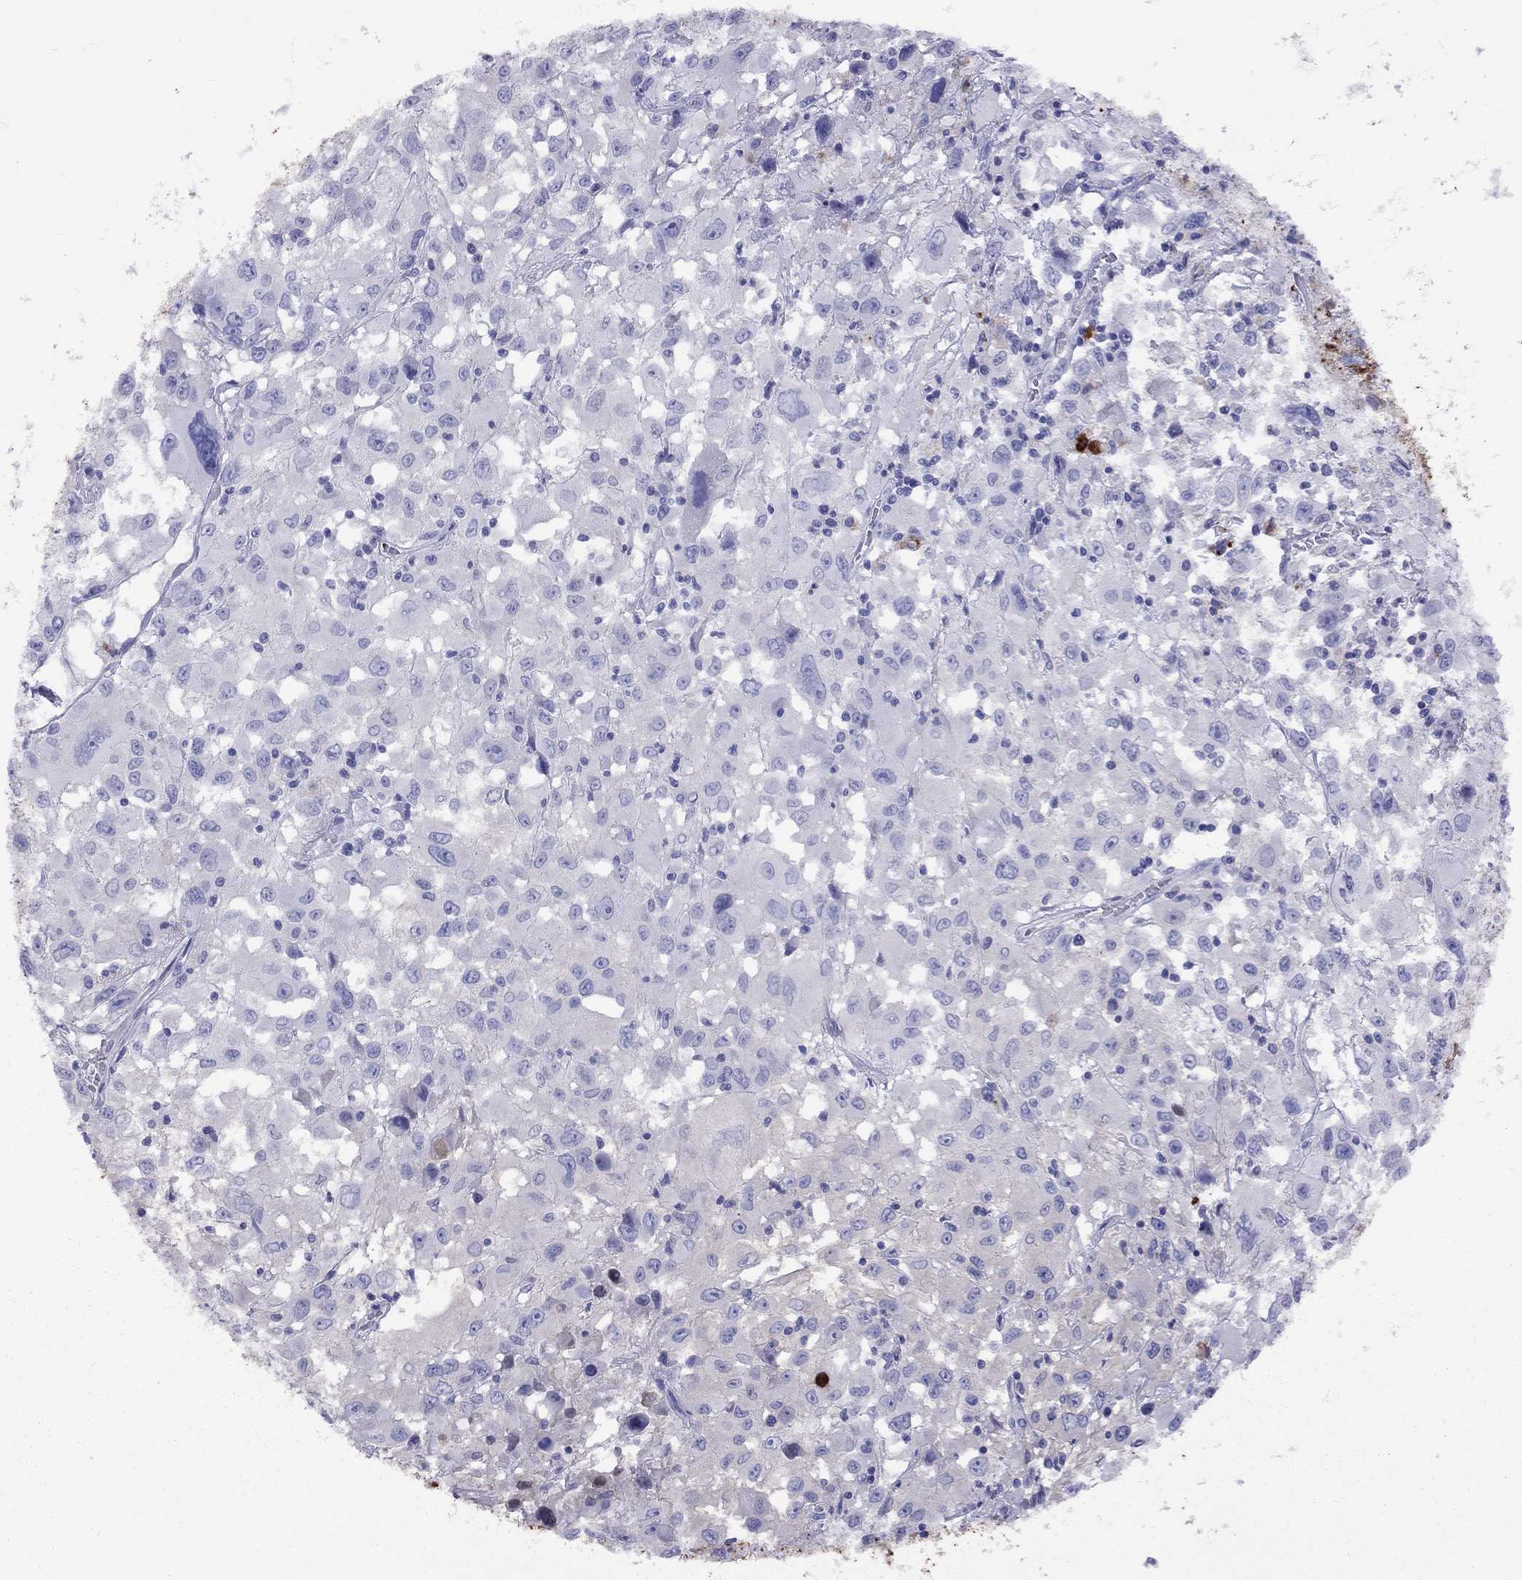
{"staining": {"intensity": "negative", "quantity": "none", "location": "none"}, "tissue": "melanoma", "cell_type": "Tumor cells", "image_type": "cancer", "snomed": [{"axis": "morphology", "description": "Malignant melanoma, Metastatic site"}, {"axis": "topography", "description": "Soft tissue"}], "caption": "This is an immunohistochemistry (IHC) photomicrograph of malignant melanoma (metastatic site). There is no staining in tumor cells.", "gene": "SERPINA3", "patient": {"sex": "male", "age": 50}}